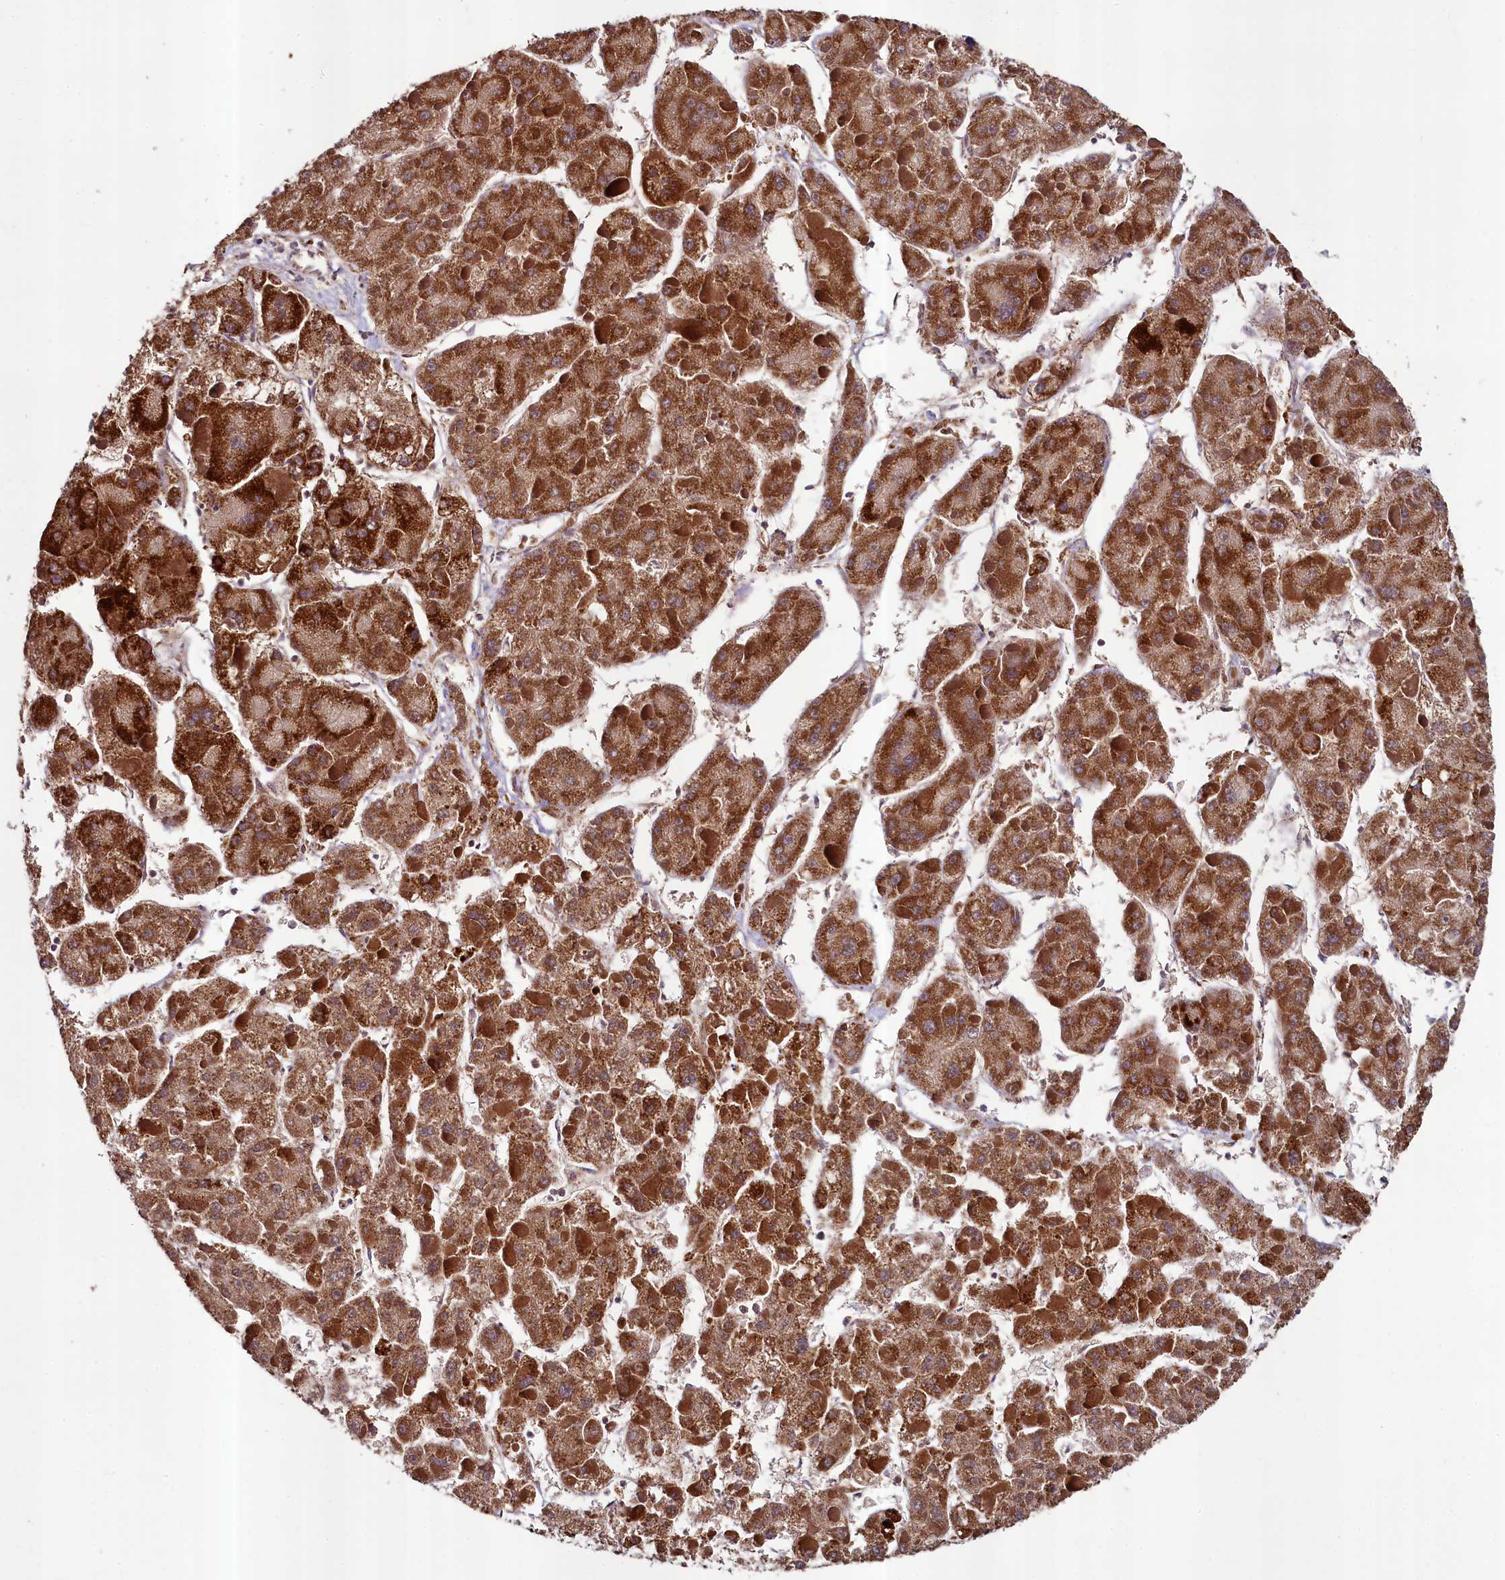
{"staining": {"intensity": "strong", "quantity": ">75%", "location": "cytoplasmic/membranous"}, "tissue": "liver cancer", "cell_type": "Tumor cells", "image_type": "cancer", "snomed": [{"axis": "morphology", "description": "Carcinoma, Hepatocellular, NOS"}, {"axis": "topography", "description": "Liver"}], "caption": "IHC staining of liver hepatocellular carcinoma, which exhibits high levels of strong cytoplasmic/membranous expression in approximately >75% of tumor cells indicating strong cytoplasmic/membranous protein positivity. The staining was performed using DAB (brown) for protein detection and nuclei were counterstained in hematoxylin (blue).", "gene": "METTL4", "patient": {"sex": "female", "age": 73}}